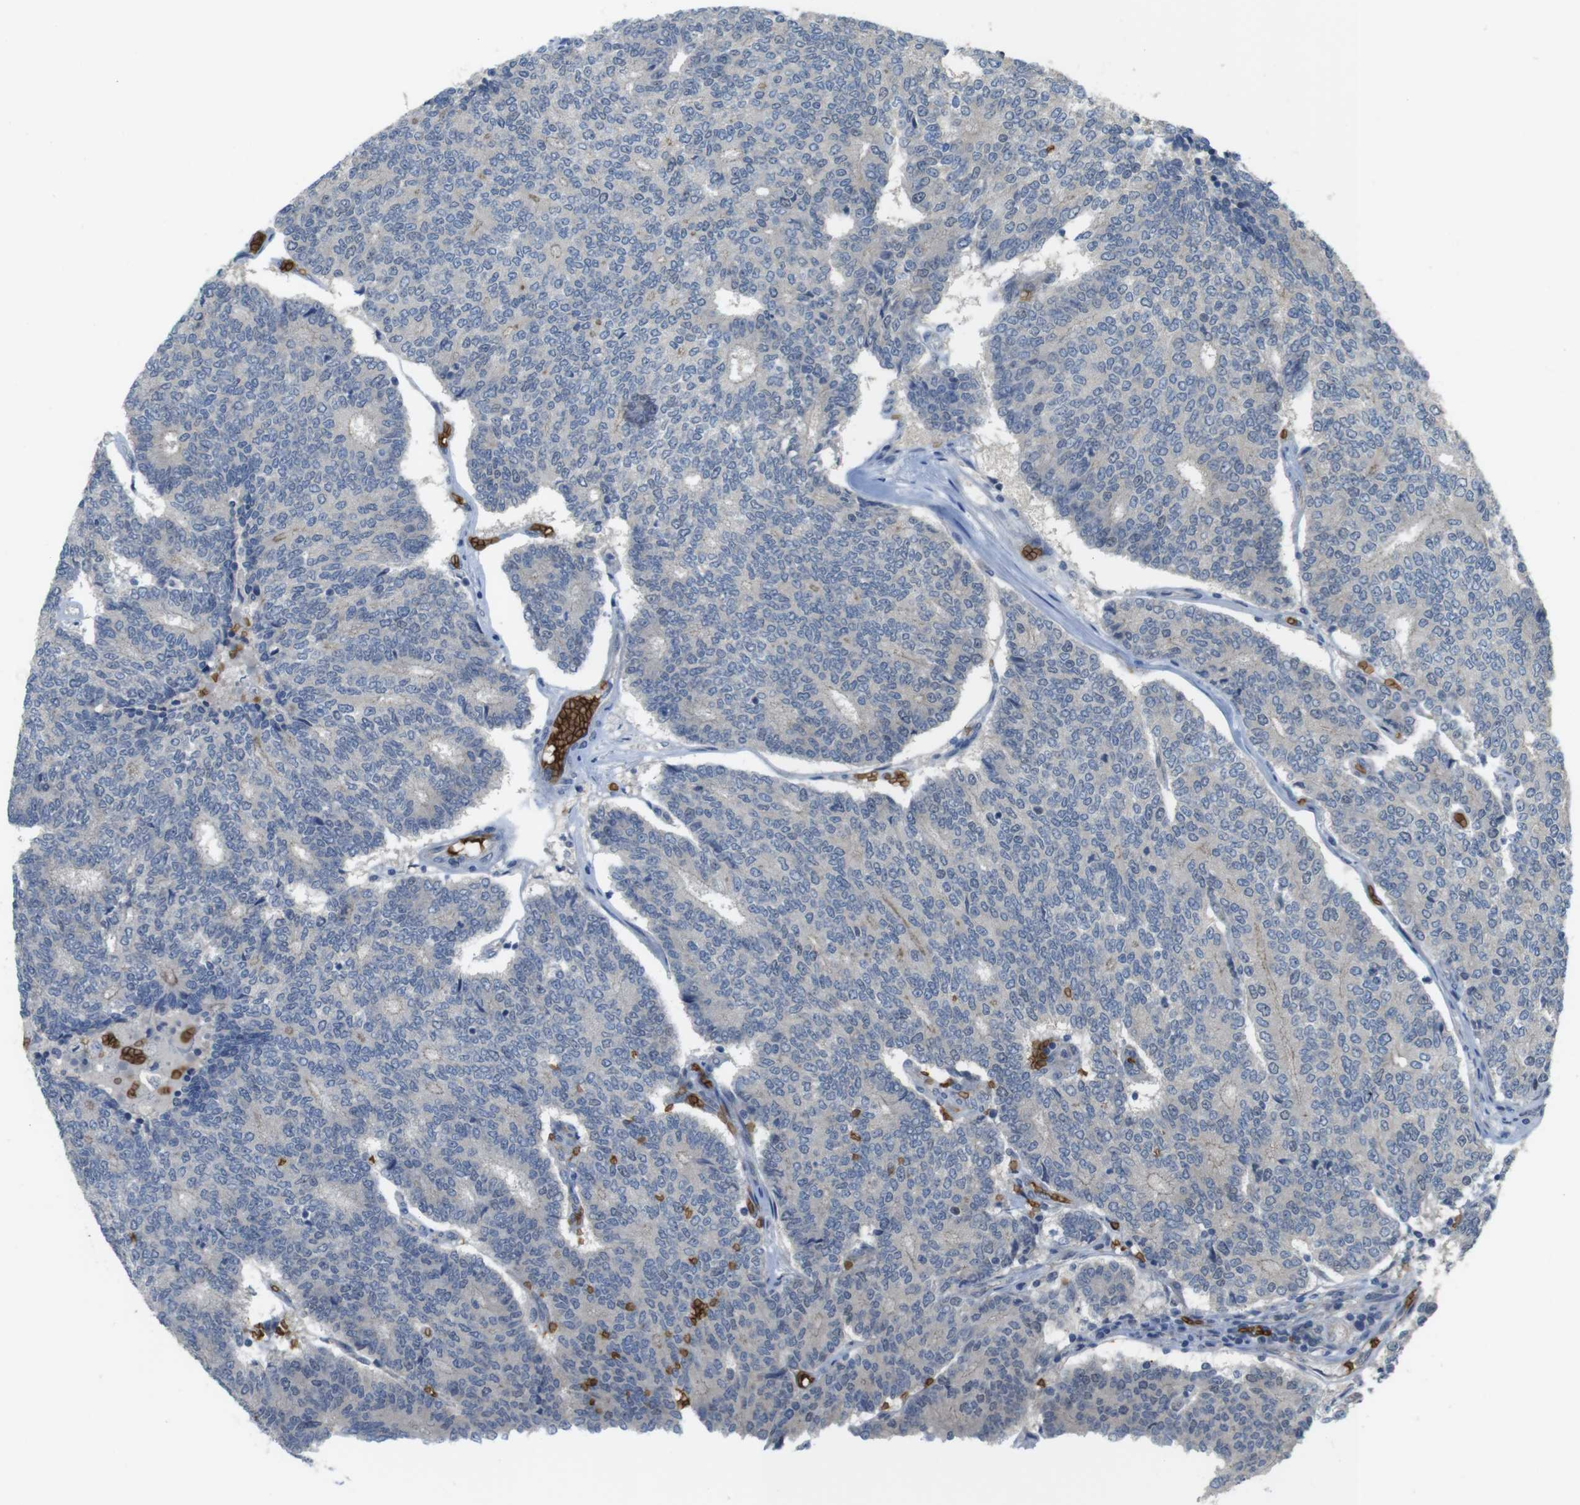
{"staining": {"intensity": "negative", "quantity": "none", "location": "none"}, "tissue": "prostate cancer", "cell_type": "Tumor cells", "image_type": "cancer", "snomed": [{"axis": "morphology", "description": "Normal tissue, NOS"}, {"axis": "morphology", "description": "Adenocarcinoma, High grade"}, {"axis": "topography", "description": "Prostate"}, {"axis": "topography", "description": "Seminal veicle"}], "caption": "Immunohistochemistry (IHC) of human prostate cancer demonstrates no positivity in tumor cells.", "gene": "GYPA", "patient": {"sex": "male", "age": 55}}